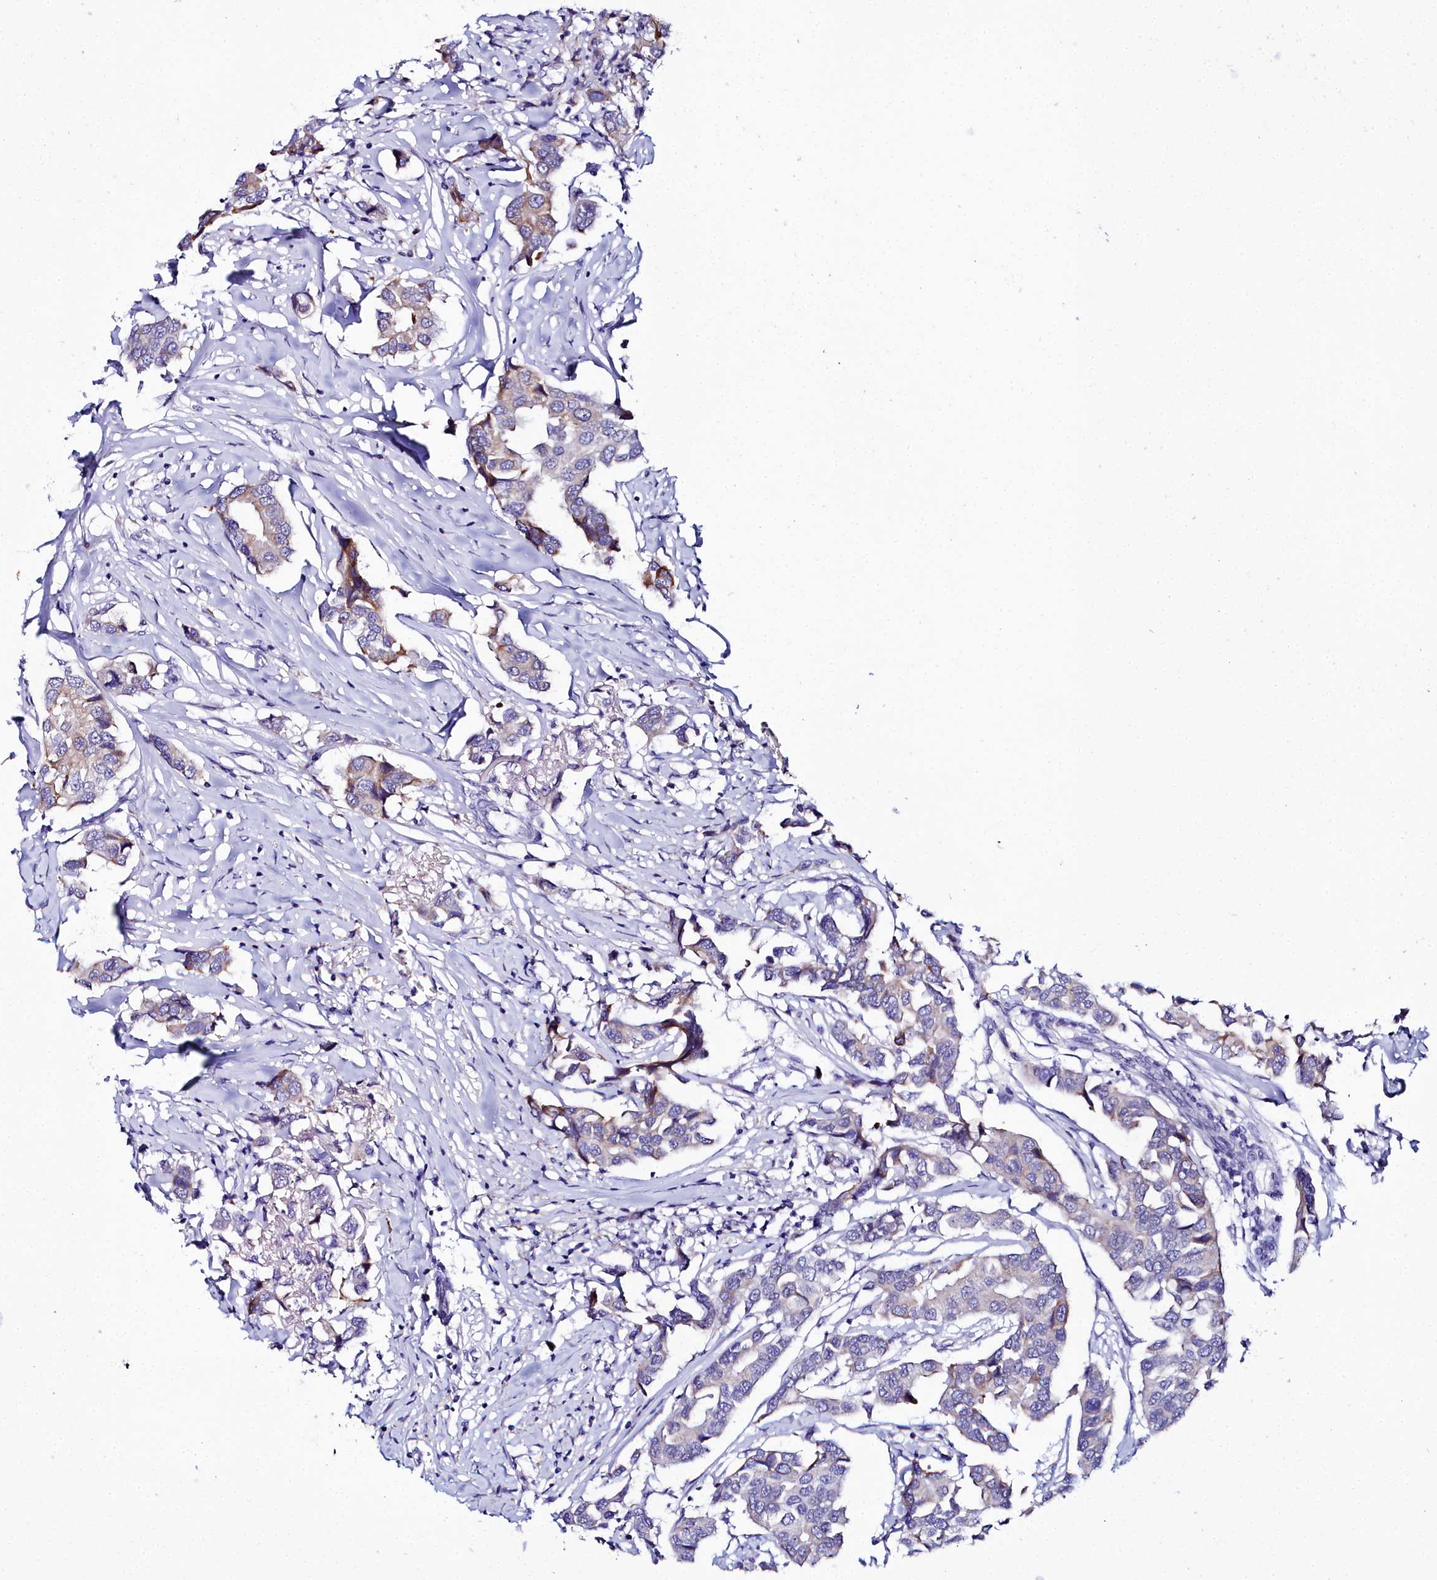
{"staining": {"intensity": "moderate", "quantity": "<25%", "location": "cytoplasmic/membranous"}, "tissue": "breast cancer", "cell_type": "Tumor cells", "image_type": "cancer", "snomed": [{"axis": "morphology", "description": "Duct carcinoma"}, {"axis": "topography", "description": "Breast"}], "caption": "The photomicrograph reveals a brown stain indicating the presence of a protein in the cytoplasmic/membranous of tumor cells in breast cancer (invasive ductal carcinoma).", "gene": "ELAPOR2", "patient": {"sex": "female", "age": 80}}